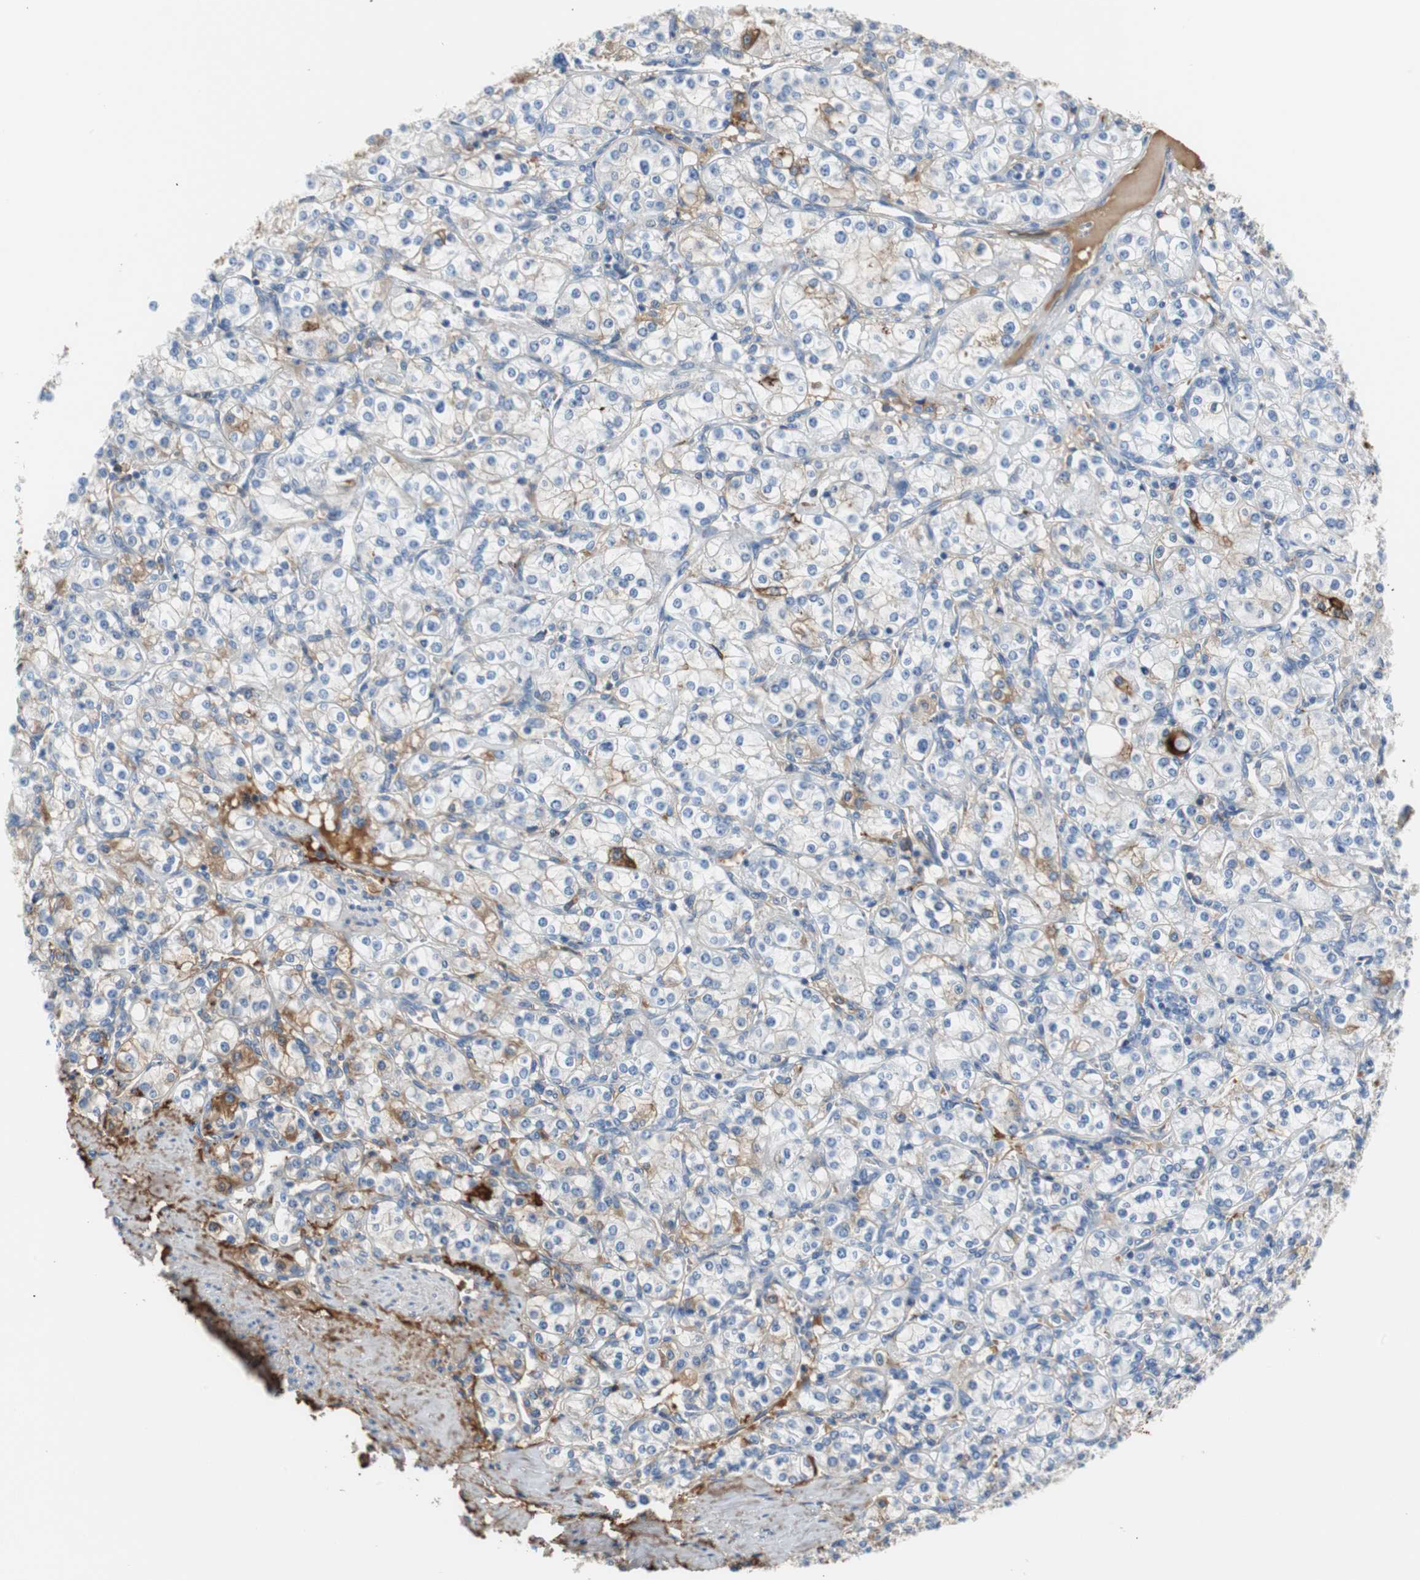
{"staining": {"intensity": "moderate", "quantity": "<25%", "location": "cytoplasmic/membranous"}, "tissue": "renal cancer", "cell_type": "Tumor cells", "image_type": "cancer", "snomed": [{"axis": "morphology", "description": "Adenocarcinoma, NOS"}, {"axis": "topography", "description": "Kidney"}], "caption": "This histopathology image demonstrates adenocarcinoma (renal) stained with immunohistochemistry to label a protein in brown. The cytoplasmic/membranous of tumor cells show moderate positivity for the protein. Nuclei are counter-stained blue.", "gene": "APCS", "patient": {"sex": "male", "age": 77}}